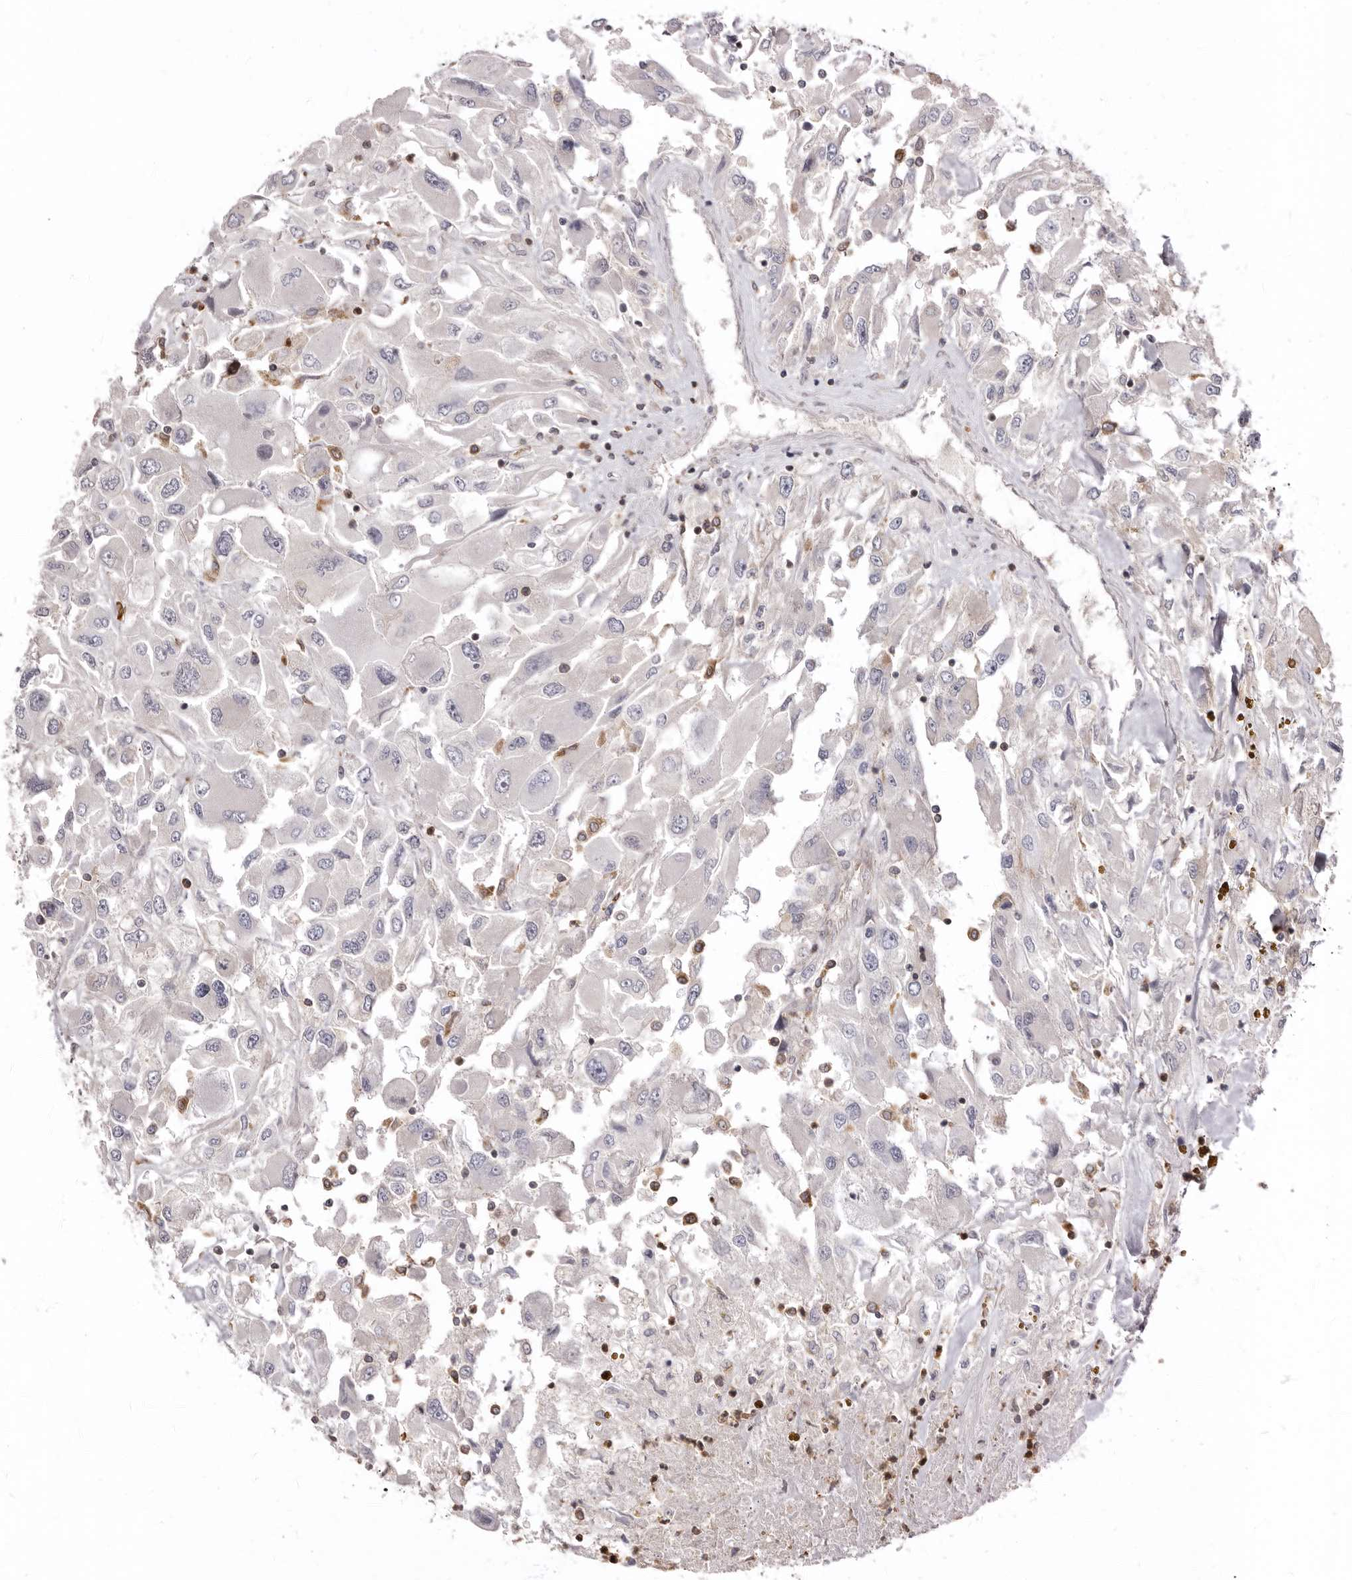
{"staining": {"intensity": "negative", "quantity": "none", "location": "none"}, "tissue": "renal cancer", "cell_type": "Tumor cells", "image_type": "cancer", "snomed": [{"axis": "morphology", "description": "Adenocarcinoma, NOS"}, {"axis": "topography", "description": "Kidney"}], "caption": "IHC of renal cancer (adenocarcinoma) reveals no staining in tumor cells.", "gene": "CBL", "patient": {"sex": "female", "age": 52}}